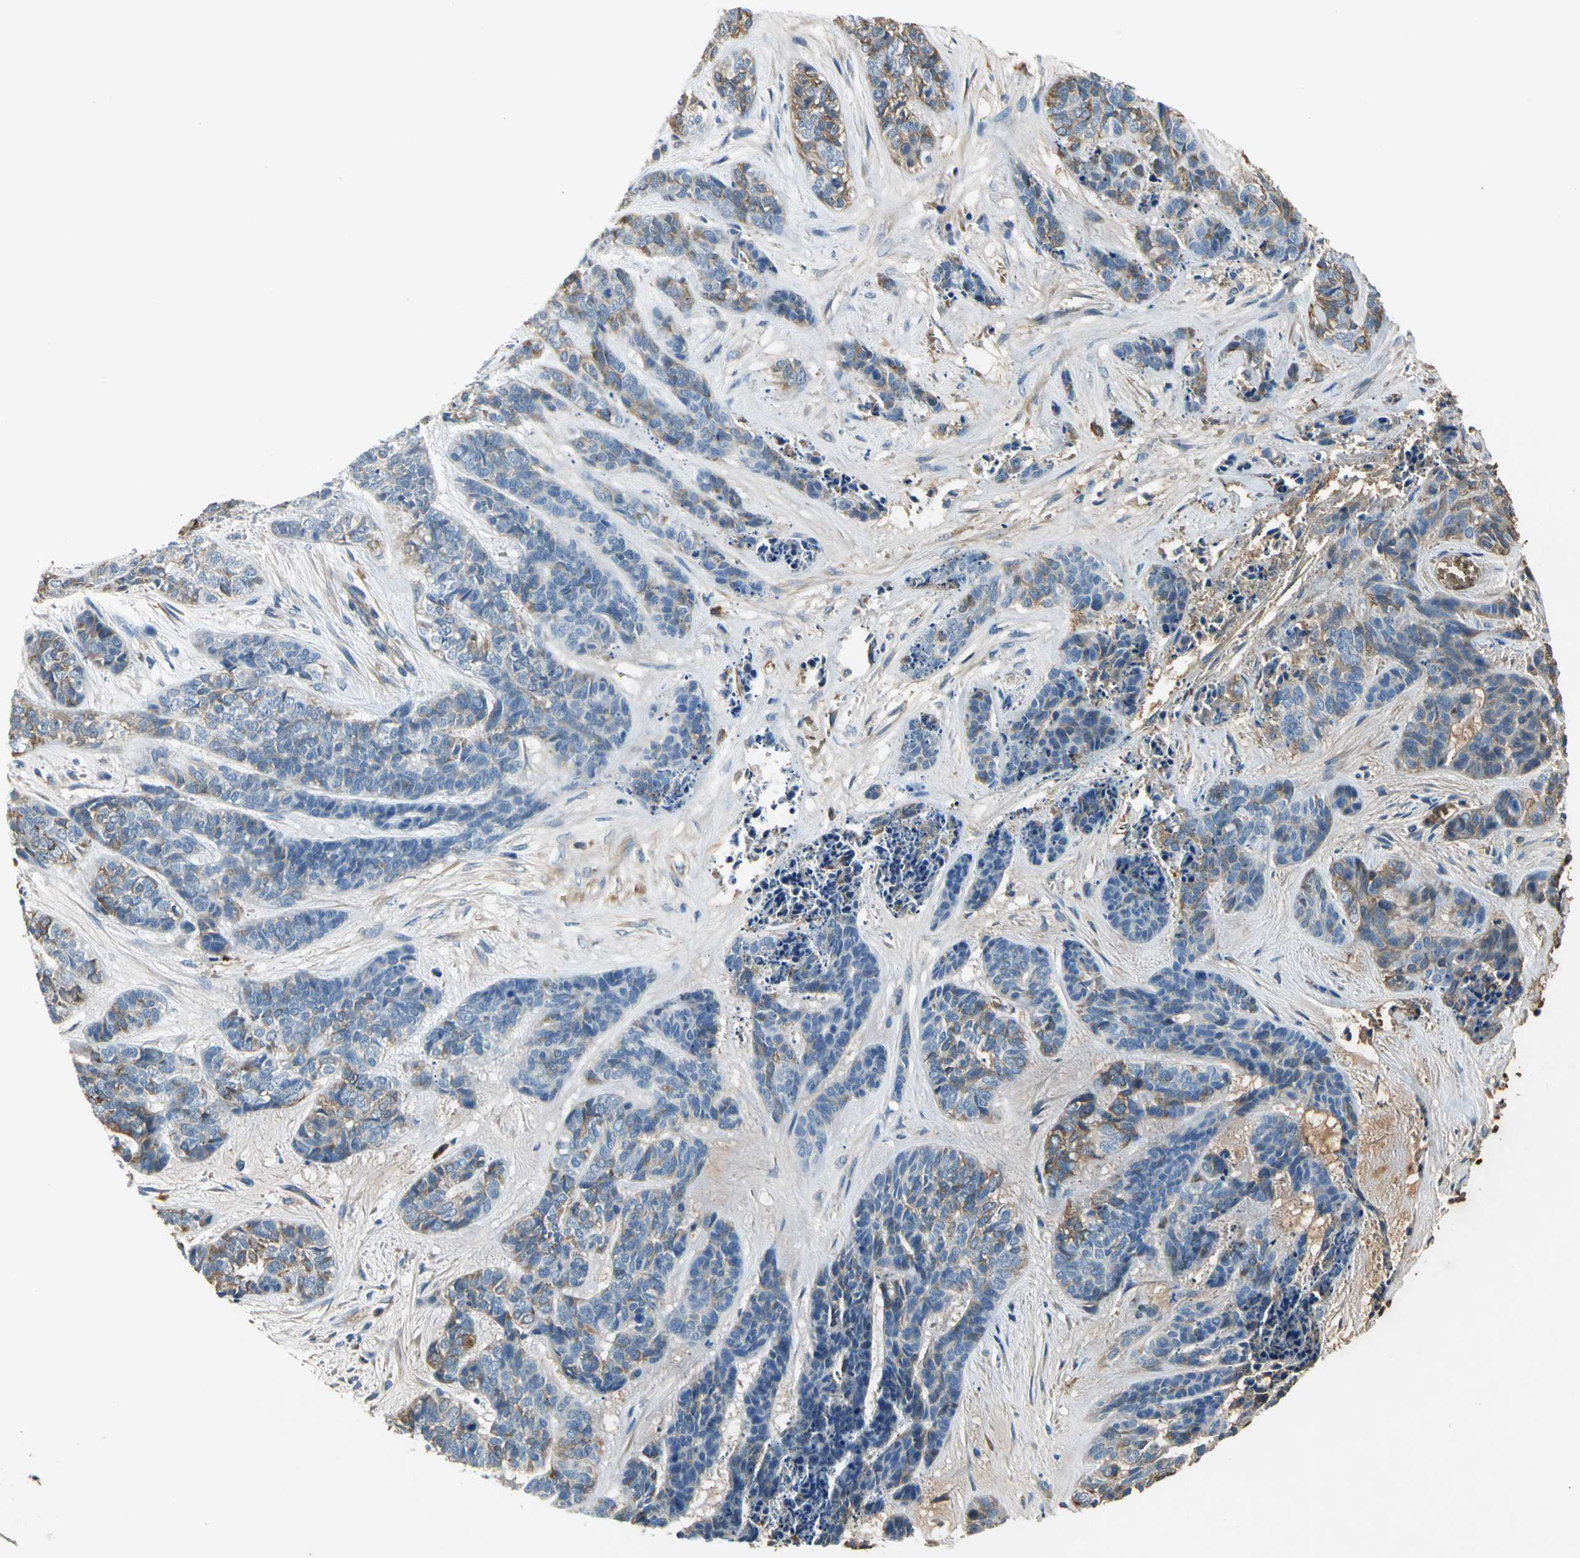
{"staining": {"intensity": "moderate", "quantity": ">75%", "location": "cytoplasmic/membranous"}, "tissue": "skin cancer", "cell_type": "Tumor cells", "image_type": "cancer", "snomed": [{"axis": "morphology", "description": "Basal cell carcinoma"}, {"axis": "topography", "description": "Skin"}], "caption": "Immunohistochemical staining of human skin cancer (basal cell carcinoma) shows moderate cytoplasmic/membranous protein expression in approximately >75% of tumor cells.", "gene": "TREM1", "patient": {"sex": "female", "age": 64}}